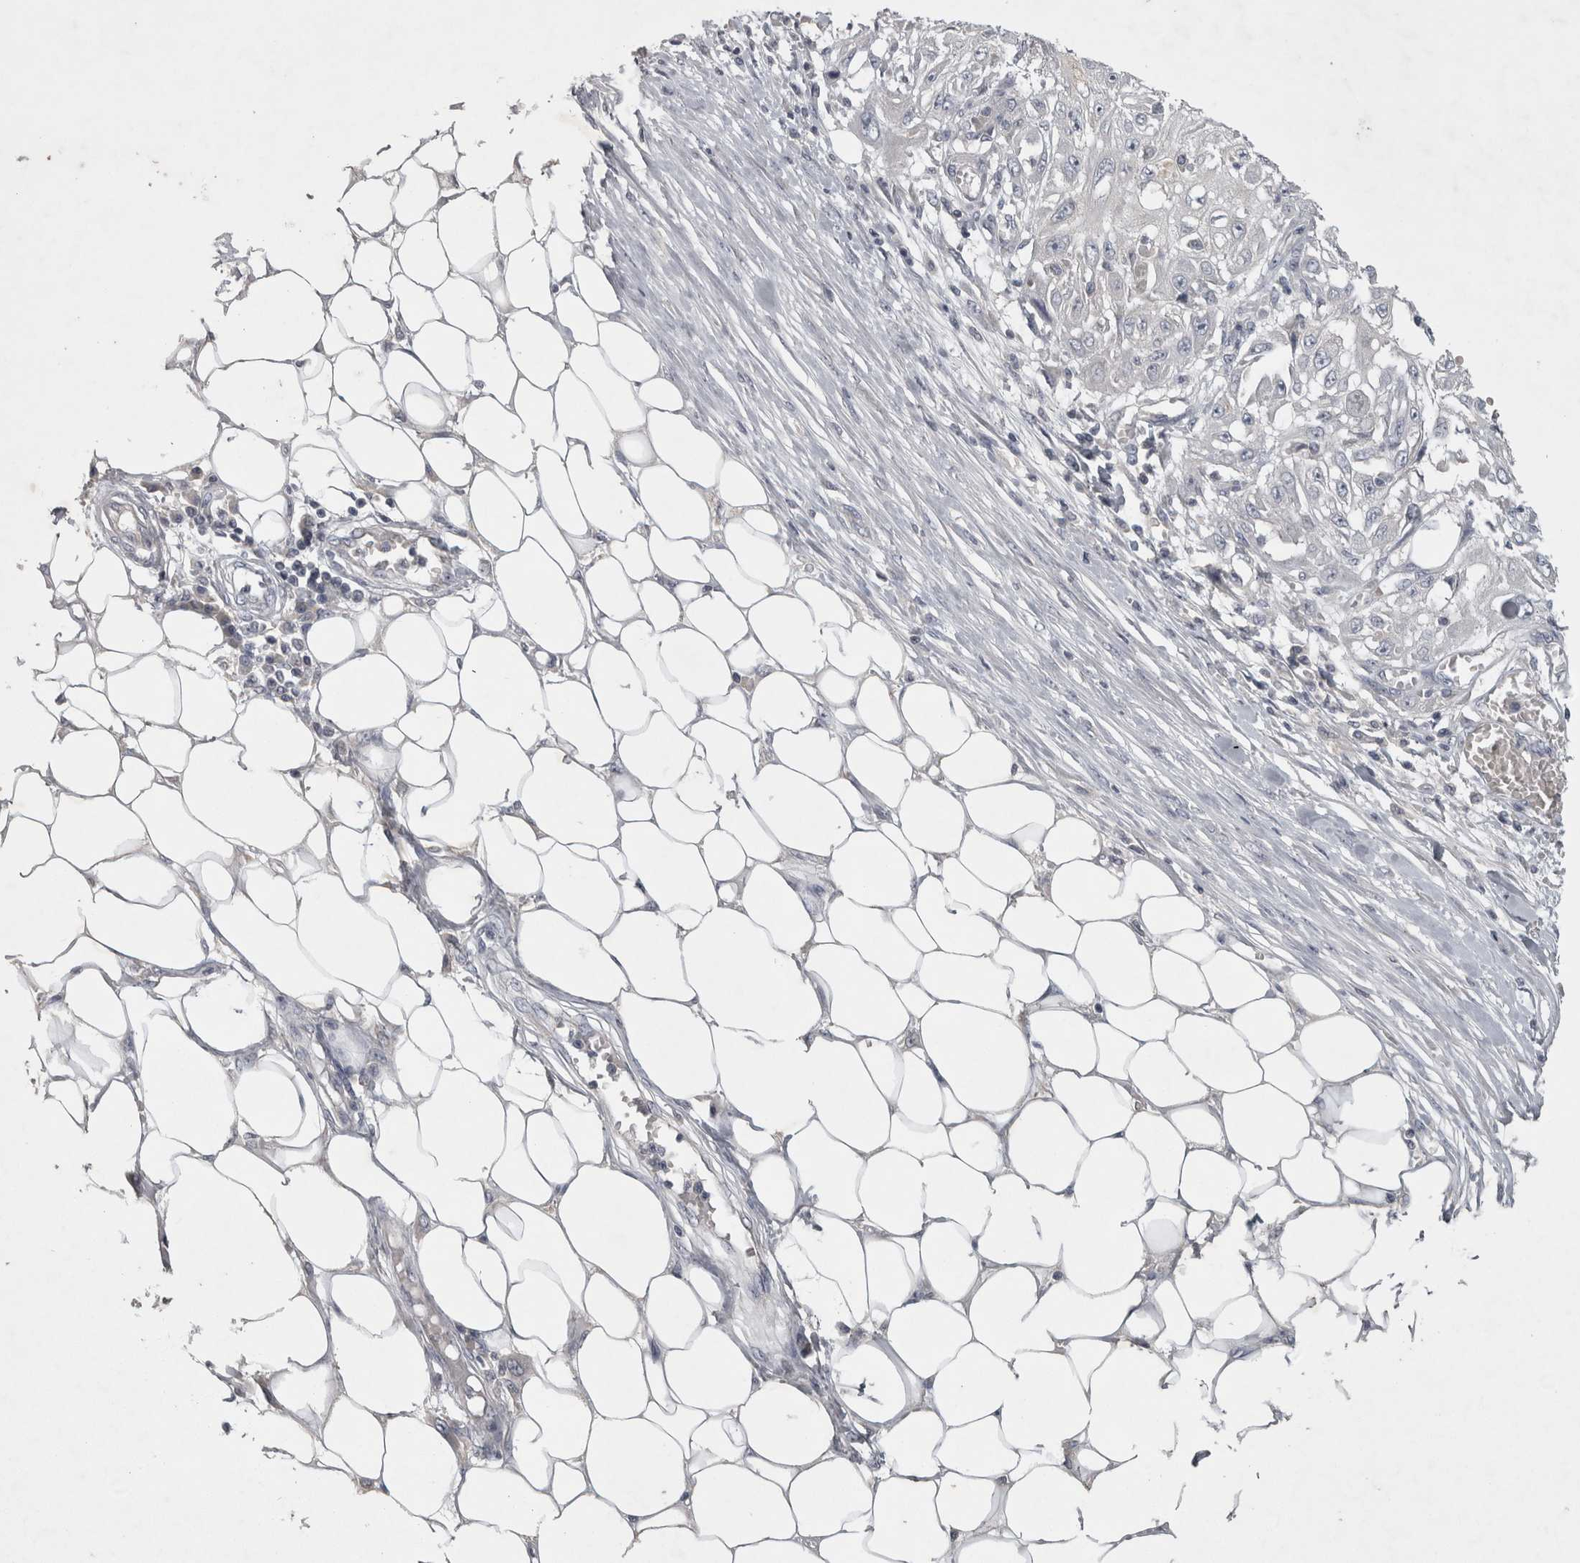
{"staining": {"intensity": "negative", "quantity": "none", "location": "none"}, "tissue": "skin cancer", "cell_type": "Tumor cells", "image_type": "cancer", "snomed": [{"axis": "morphology", "description": "Squamous cell carcinoma, NOS"}, {"axis": "morphology", "description": "Squamous cell carcinoma, metastatic, NOS"}, {"axis": "topography", "description": "Skin"}, {"axis": "topography", "description": "Lymph node"}], "caption": "The IHC micrograph has no significant staining in tumor cells of squamous cell carcinoma (skin) tissue. (Stains: DAB immunohistochemistry (IHC) with hematoxylin counter stain, Microscopy: brightfield microscopy at high magnification).", "gene": "ENPP7", "patient": {"sex": "male", "age": 75}}